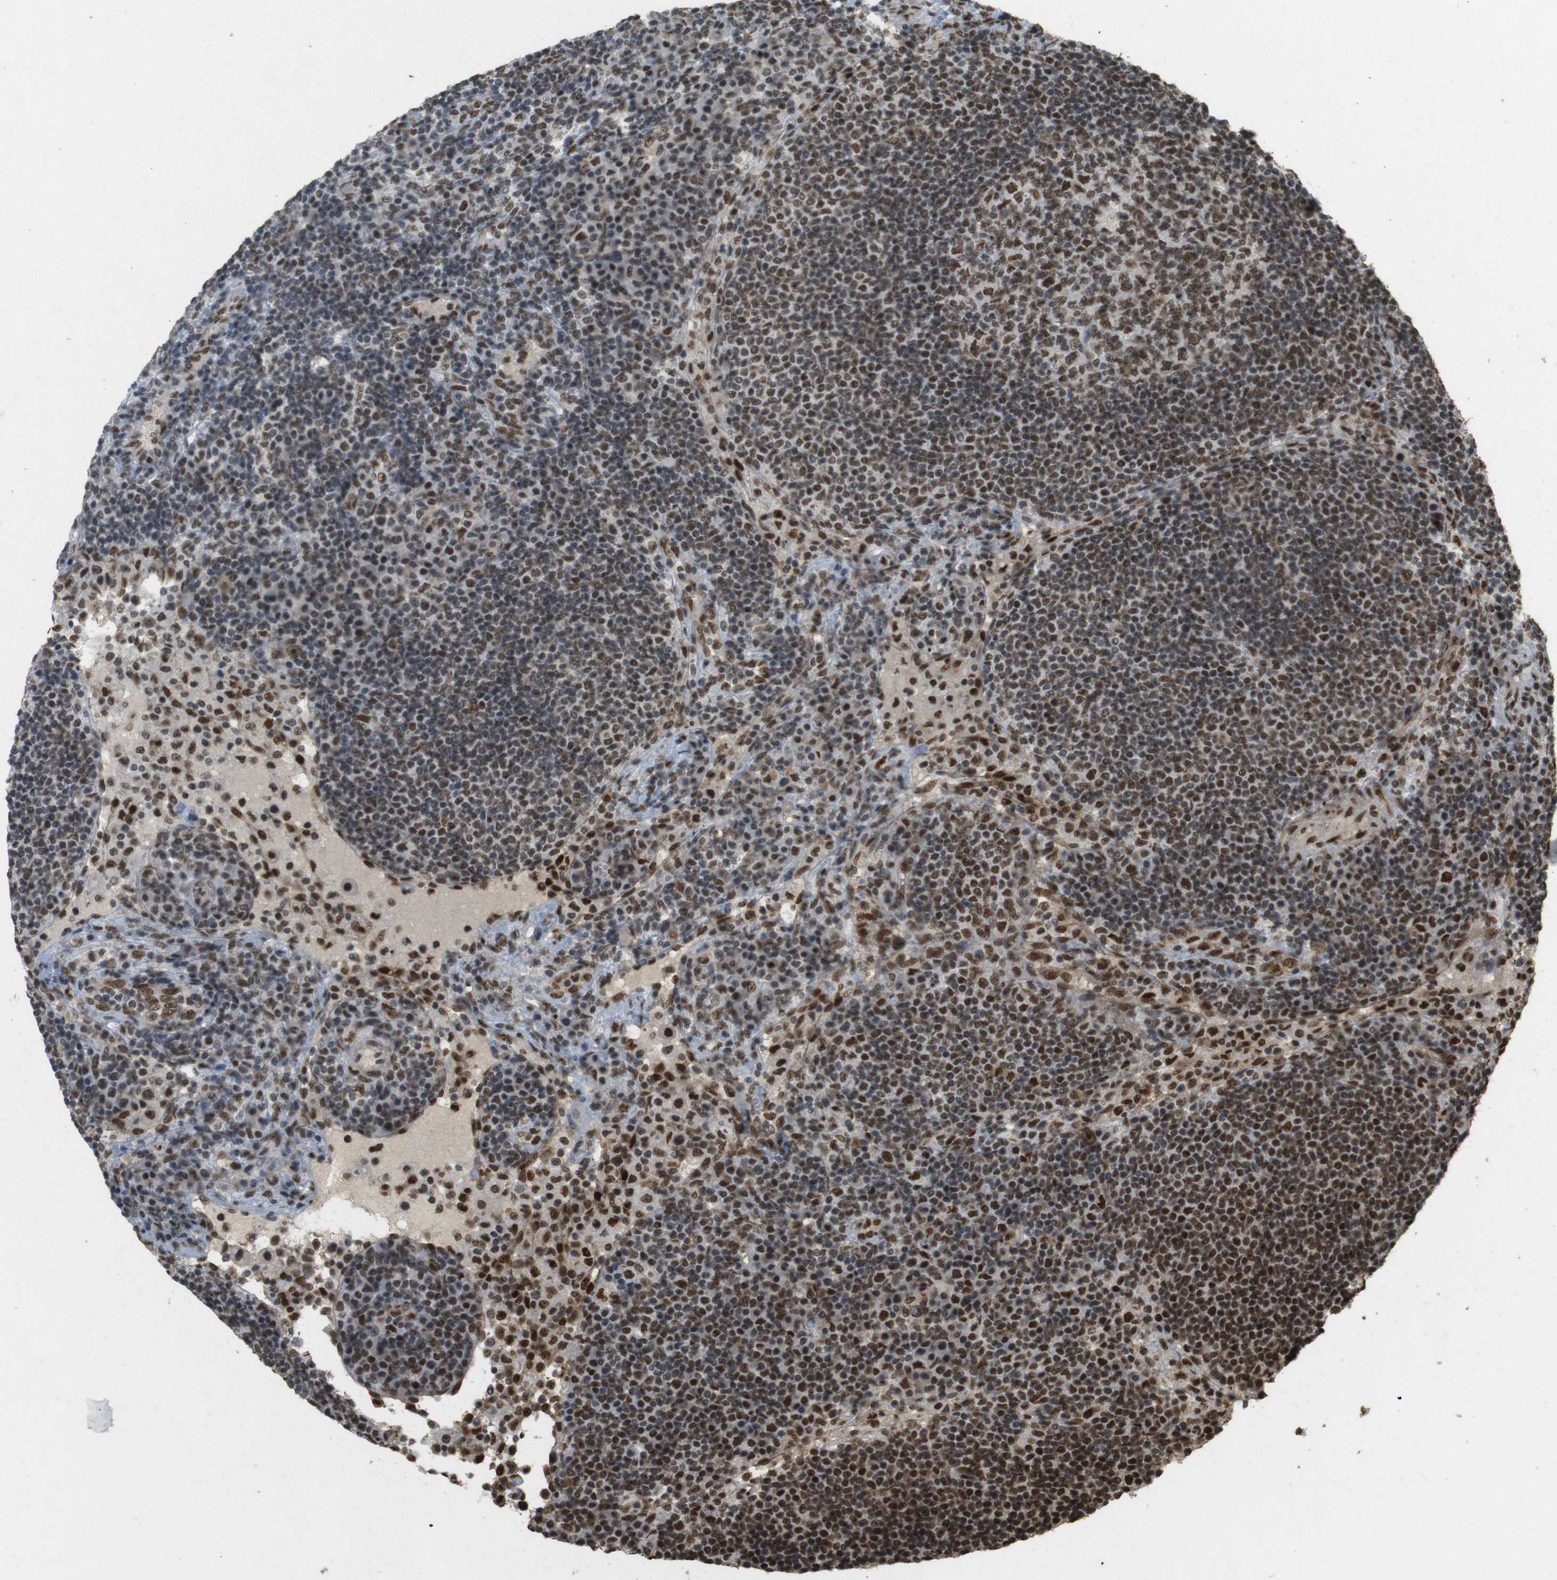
{"staining": {"intensity": "strong", "quantity": ">75%", "location": "nuclear"}, "tissue": "lymph node", "cell_type": "Germinal center cells", "image_type": "normal", "snomed": [{"axis": "morphology", "description": "Normal tissue, NOS"}, {"axis": "topography", "description": "Lymph node"}], "caption": "The micrograph displays immunohistochemical staining of unremarkable lymph node. There is strong nuclear staining is seen in approximately >75% of germinal center cells. The staining was performed using DAB (3,3'-diaminobenzidine), with brown indicating positive protein expression. Nuclei are stained blue with hematoxylin.", "gene": "GATA4", "patient": {"sex": "female", "age": 53}}